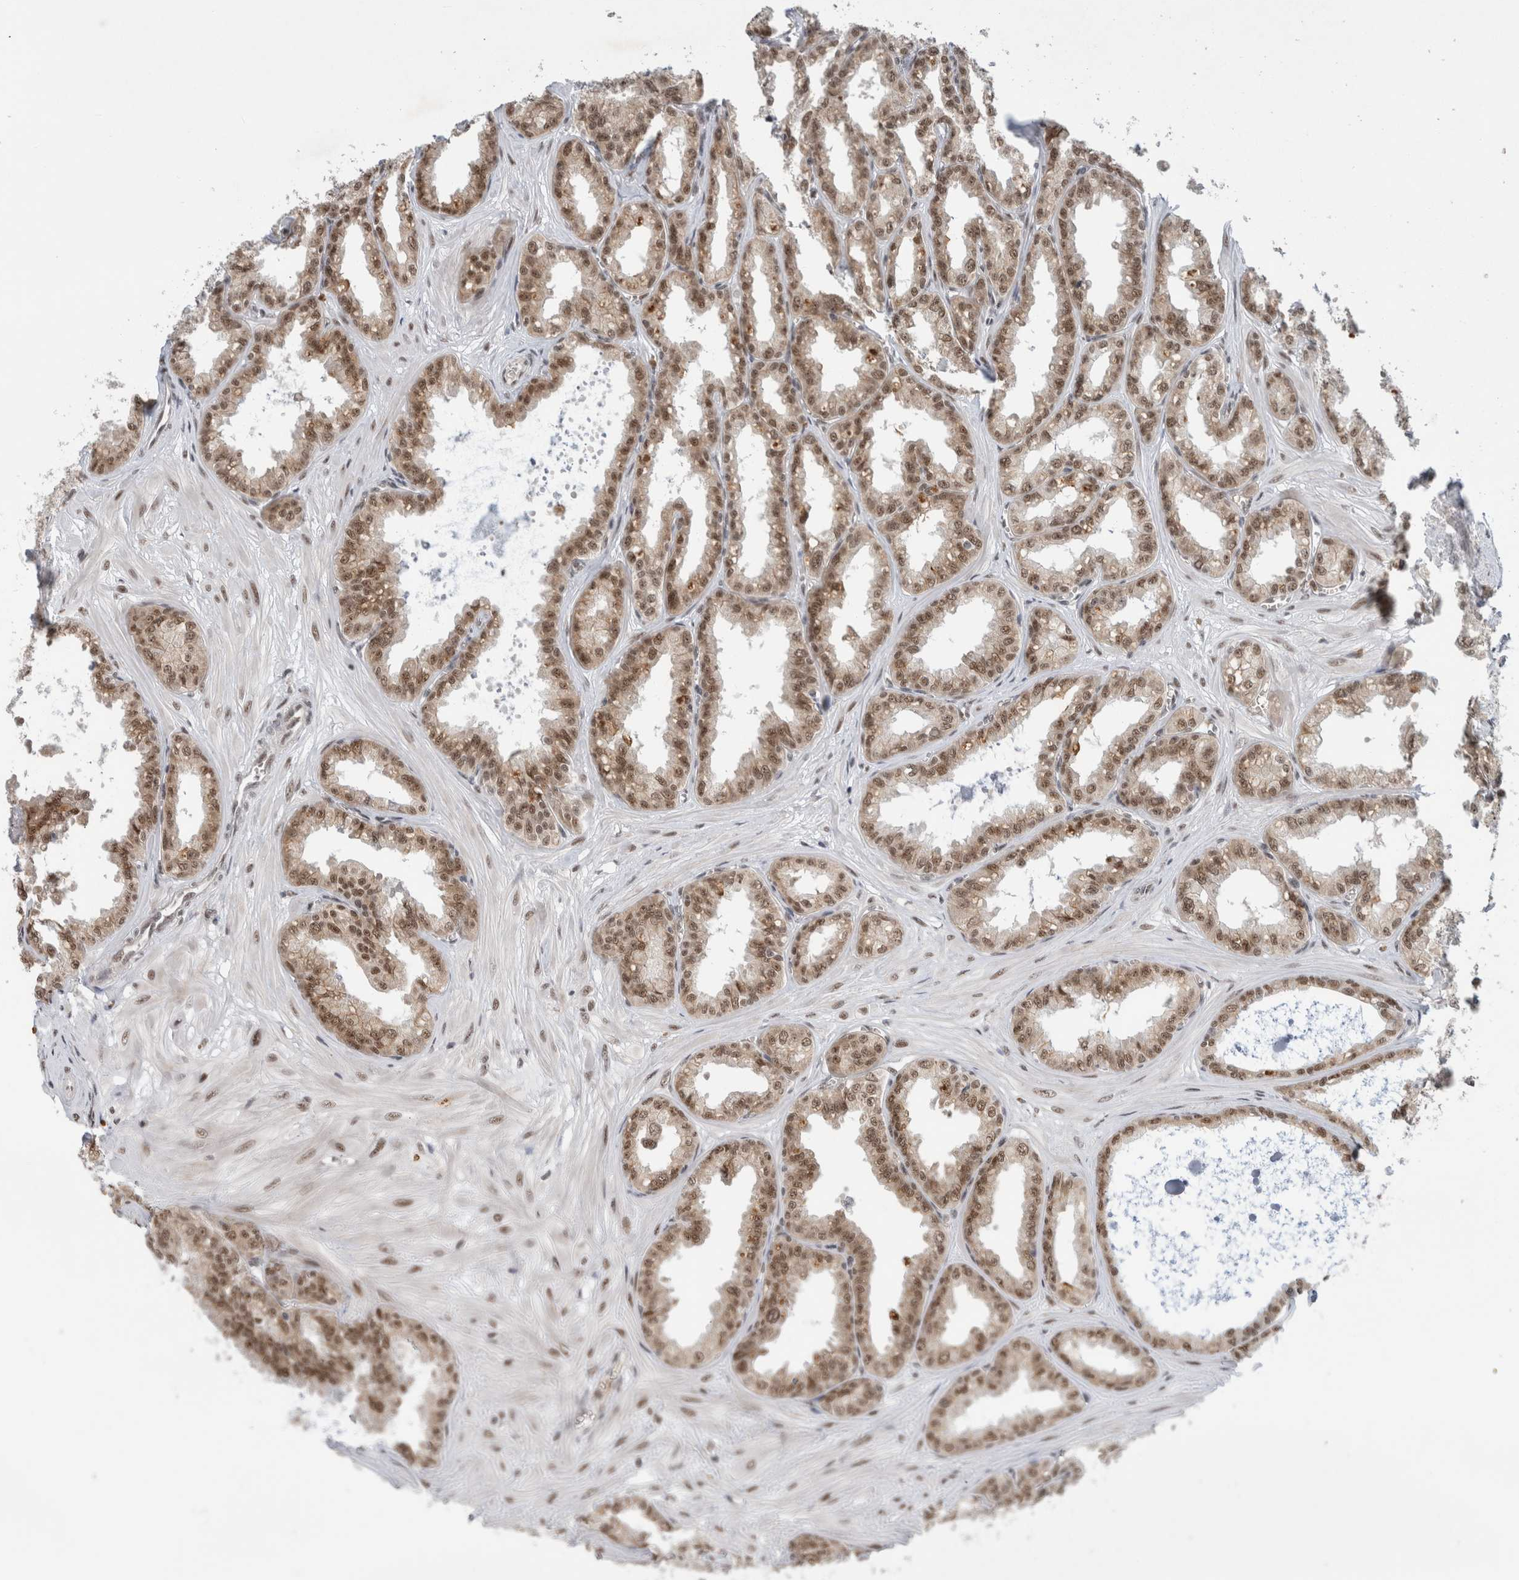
{"staining": {"intensity": "moderate", "quantity": ">75%", "location": "nuclear"}, "tissue": "seminal vesicle", "cell_type": "Glandular cells", "image_type": "normal", "snomed": [{"axis": "morphology", "description": "Normal tissue, NOS"}, {"axis": "topography", "description": "Prostate"}, {"axis": "topography", "description": "Seminal veicle"}], "caption": "Human seminal vesicle stained for a protein (brown) shows moderate nuclear positive positivity in approximately >75% of glandular cells.", "gene": "NCAPG2", "patient": {"sex": "male", "age": 51}}